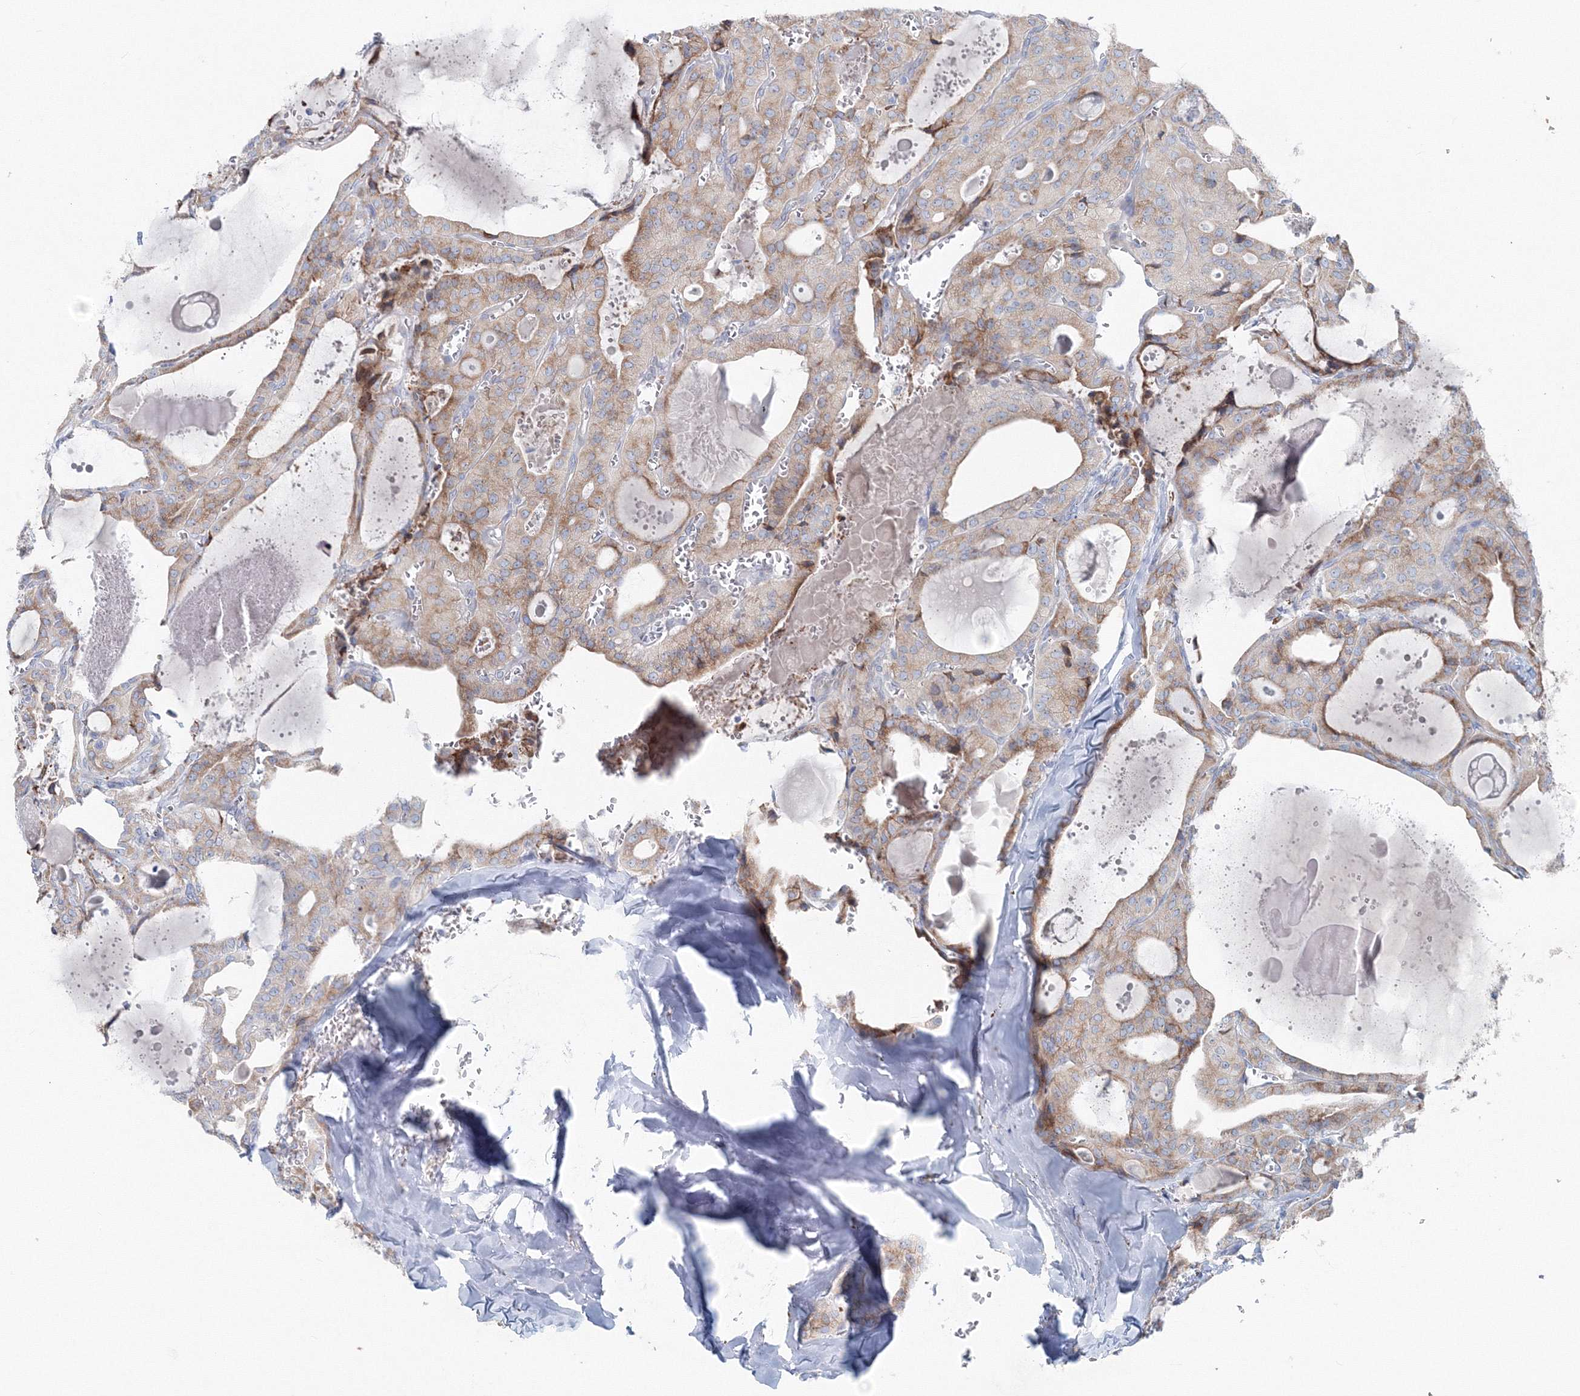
{"staining": {"intensity": "weak", "quantity": "25%-75%", "location": "cytoplasmic/membranous"}, "tissue": "thyroid cancer", "cell_type": "Tumor cells", "image_type": "cancer", "snomed": [{"axis": "morphology", "description": "Papillary adenocarcinoma, NOS"}, {"axis": "topography", "description": "Thyroid gland"}], "caption": "Immunohistochemistry (DAB (3,3'-diaminobenzidine)) staining of papillary adenocarcinoma (thyroid) reveals weak cytoplasmic/membranous protein positivity in approximately 25%-75% of tumor cells.", "gene": "RCN1", "patient": {"sex": "male", "age": 52}}